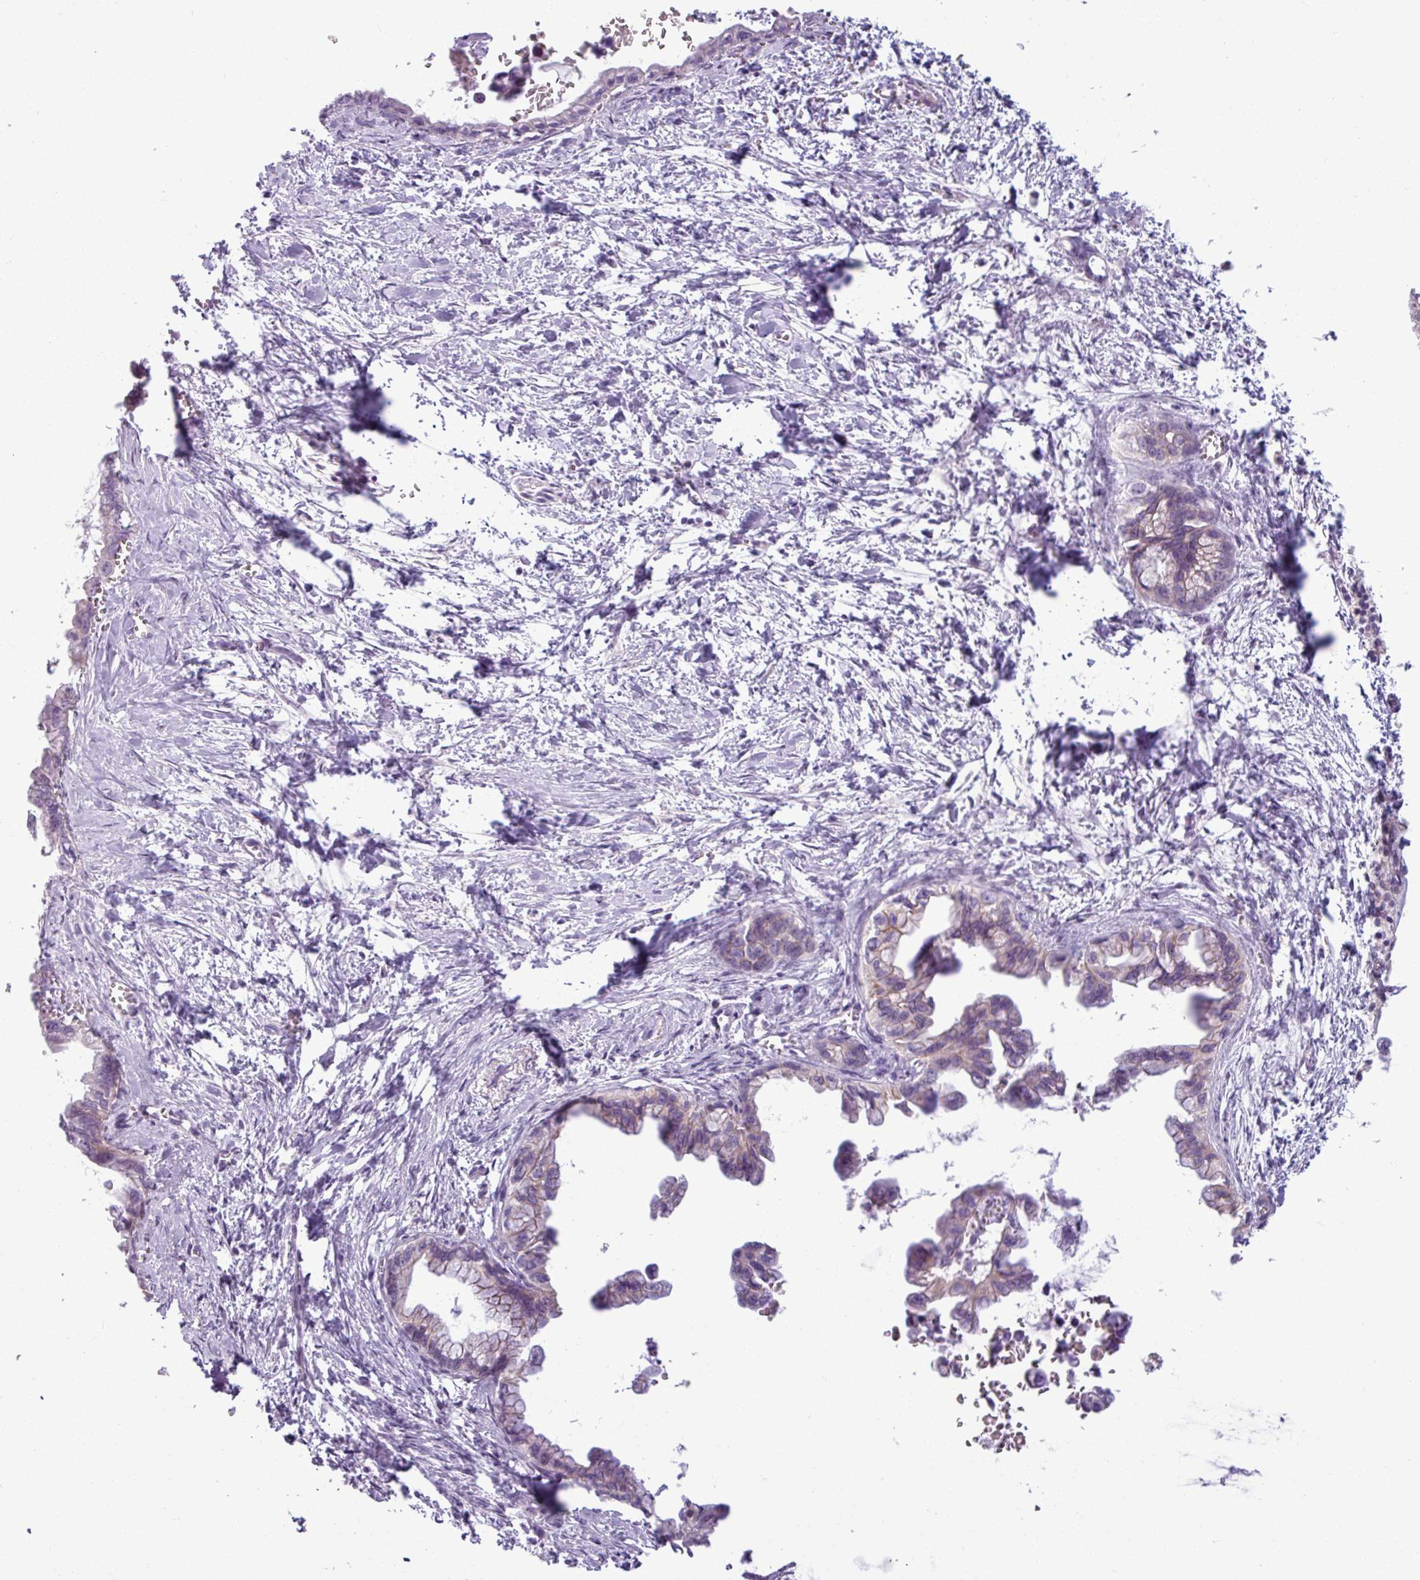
{"staining": {"intensity": "weak", "quantity": "25%-75%", "location": "cytoplasmic/membranous"}, "tissue": "pancreatic cancer", "cell_type": "Tumor cells", "image_type": "cancer", "snomed": [{"axis": "morphology", "description": "Adenocarcinoma, NOS"}, {"axis": "topography", "description": "Pancreas"}], "caption": "Pancreatic adenocarcinoma stained with a protein marker exhibits weak staining in tumor cells.", "gene": "PNMA6A", "patient": {"sex": "male", "age": 61}}